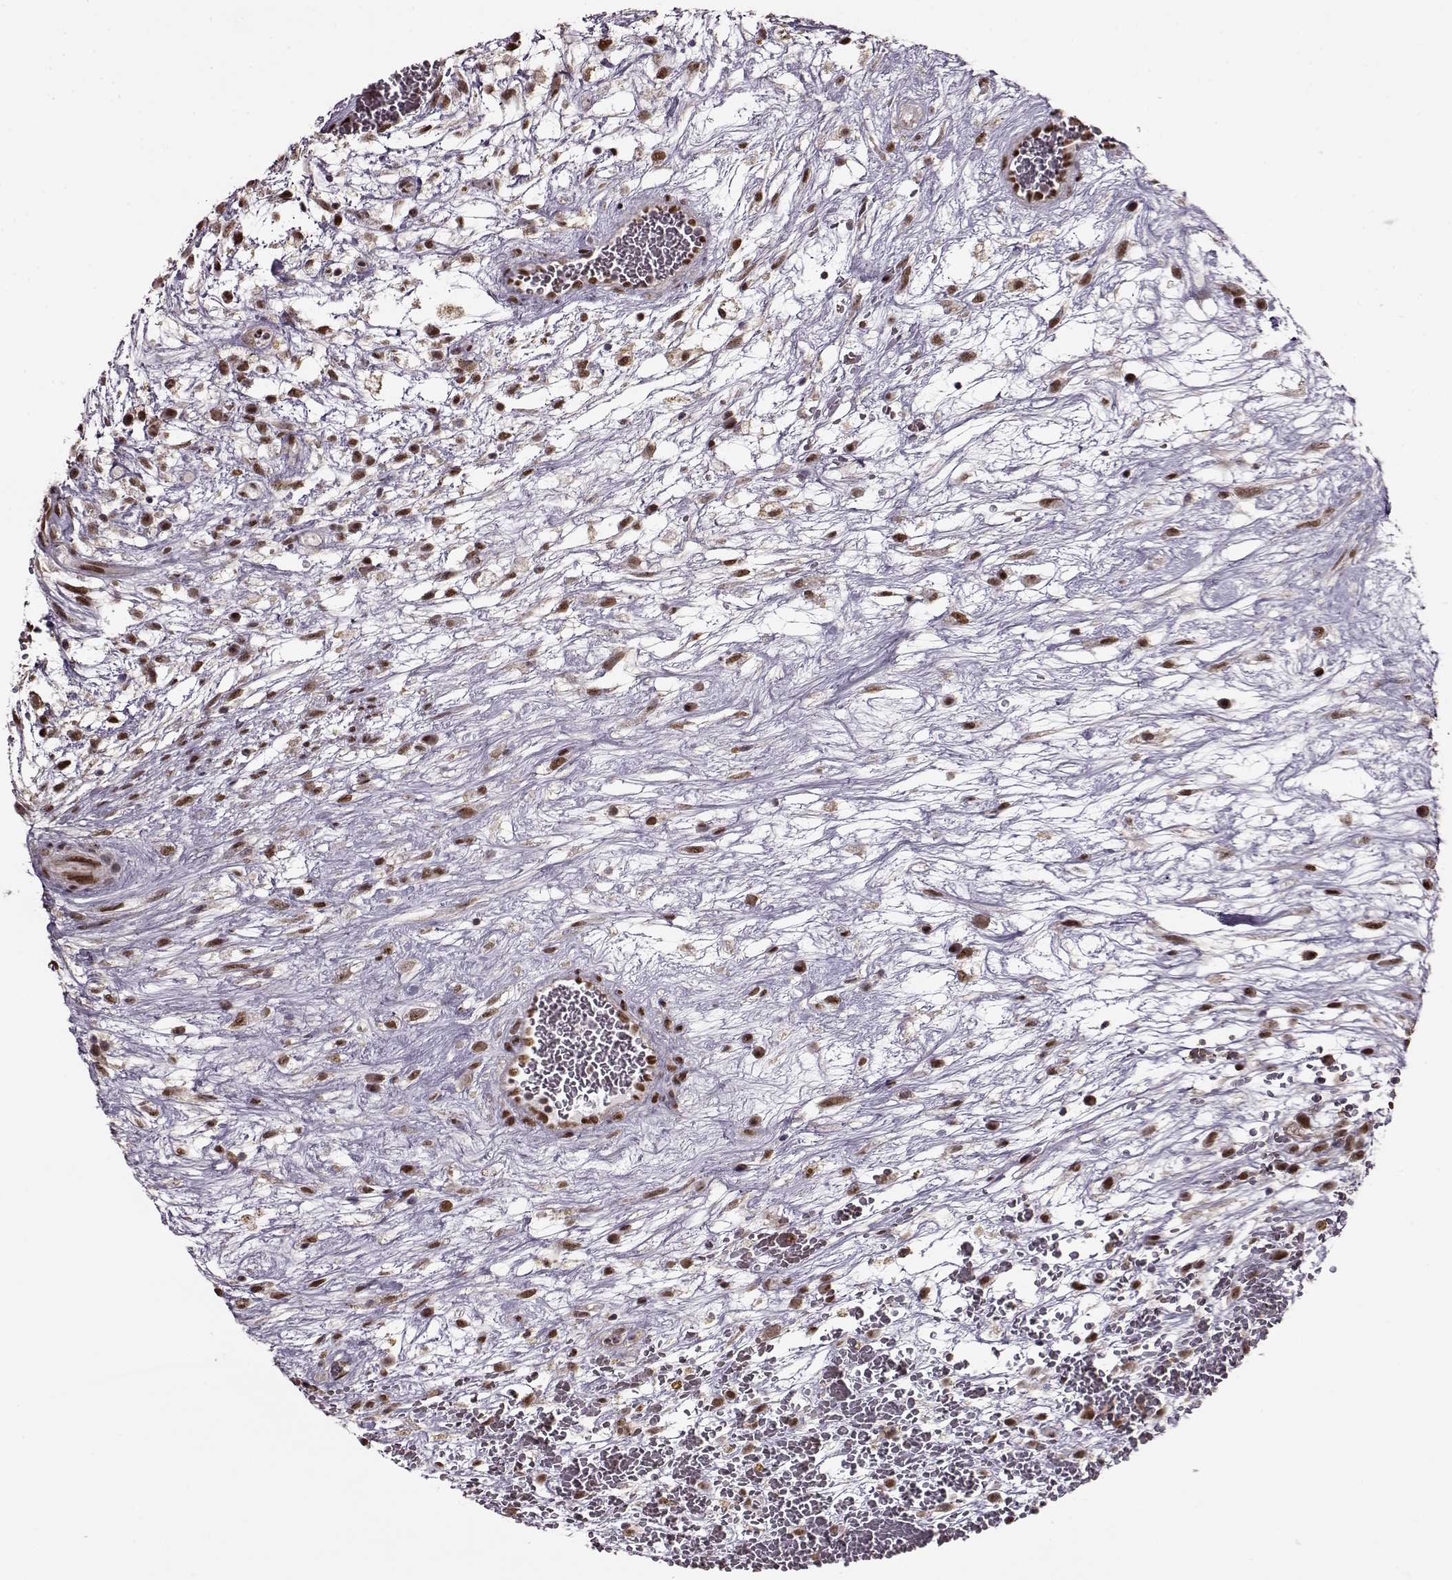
{"staining": {"intensity": "moderate", "quantity": ">75%", "location": "nuclear"}, "tissue": "testis cancer", "cell_type": "Tumor cells", "image_type": "cancer", "snomed": [{"axis": "morphology", "description": "Normal tissue, NOS"}, {"axis": "morphology", "description": "Carcinoma, Embryonal, NOS"}, {"axis": "topography", "description": "Testis"}], "caption": "This is a micrograph of immunohistochemistry (IHC) staining of testis embryonal carcinoma, which shows moderate positivity in the nuclear of tumor cells.", "gene": "FTO", "patient": {"sex": "male", "age": 32}}